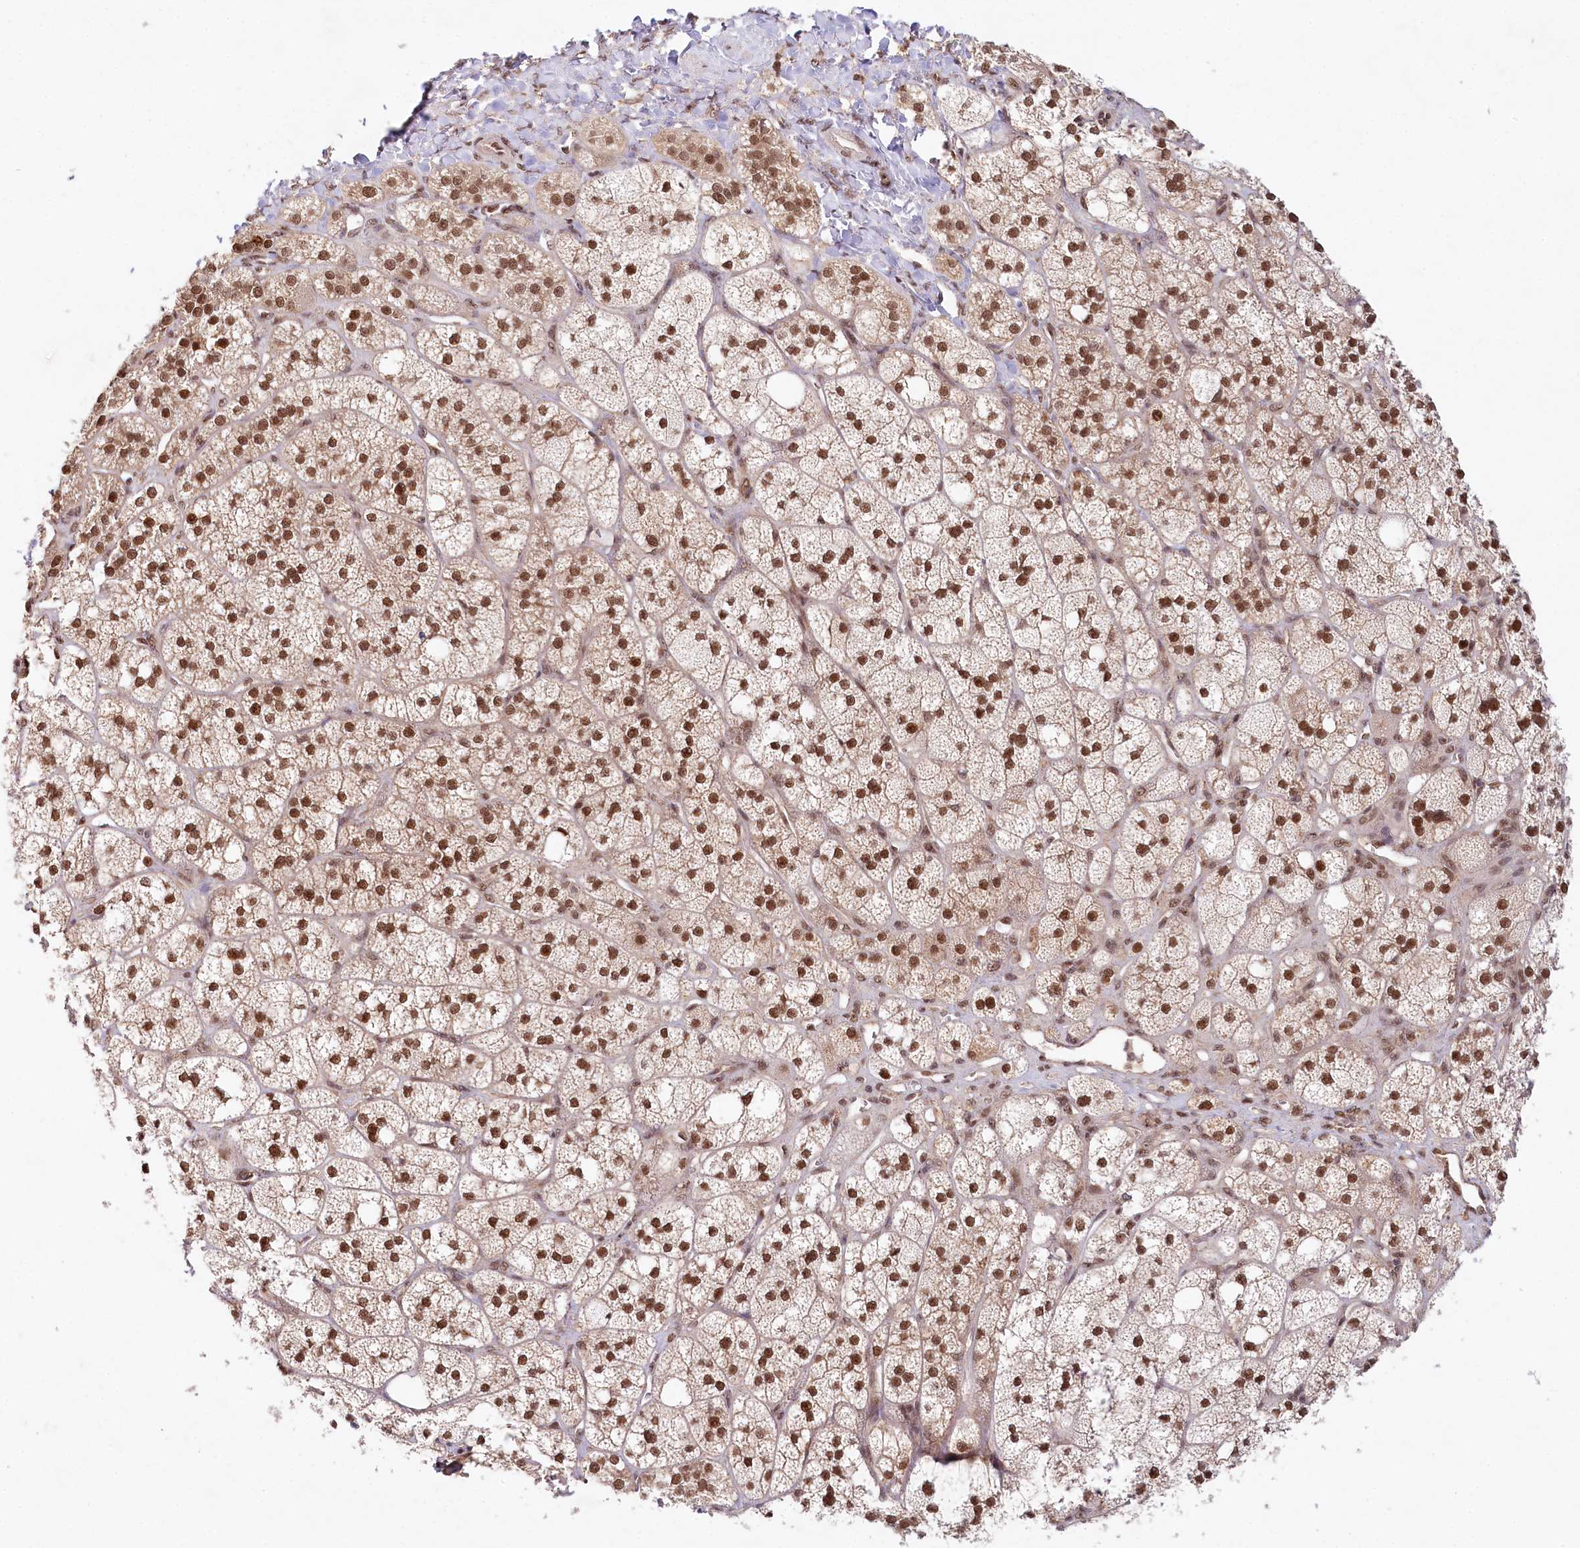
{"staining": {"intensity": "strong", "quantity": ">75%", "location": "nuclear"}, "tissue": "adrenal gland", "cell_type": "Glandular cells", "image_type": "normal", "snomed": [{"axis": "morphology", "description": "Normal tissue, NOS"}, {"axis": "topography", "description": "Adrenal gland"}], "caption": "Unremarkable adrenal gland shows strong nuclear positivity in approximately >75% of glandular cells, visualized by immunohistochemistry.", "gene": "CCDC65", "patient": {"sex": "male", "age": 61}}